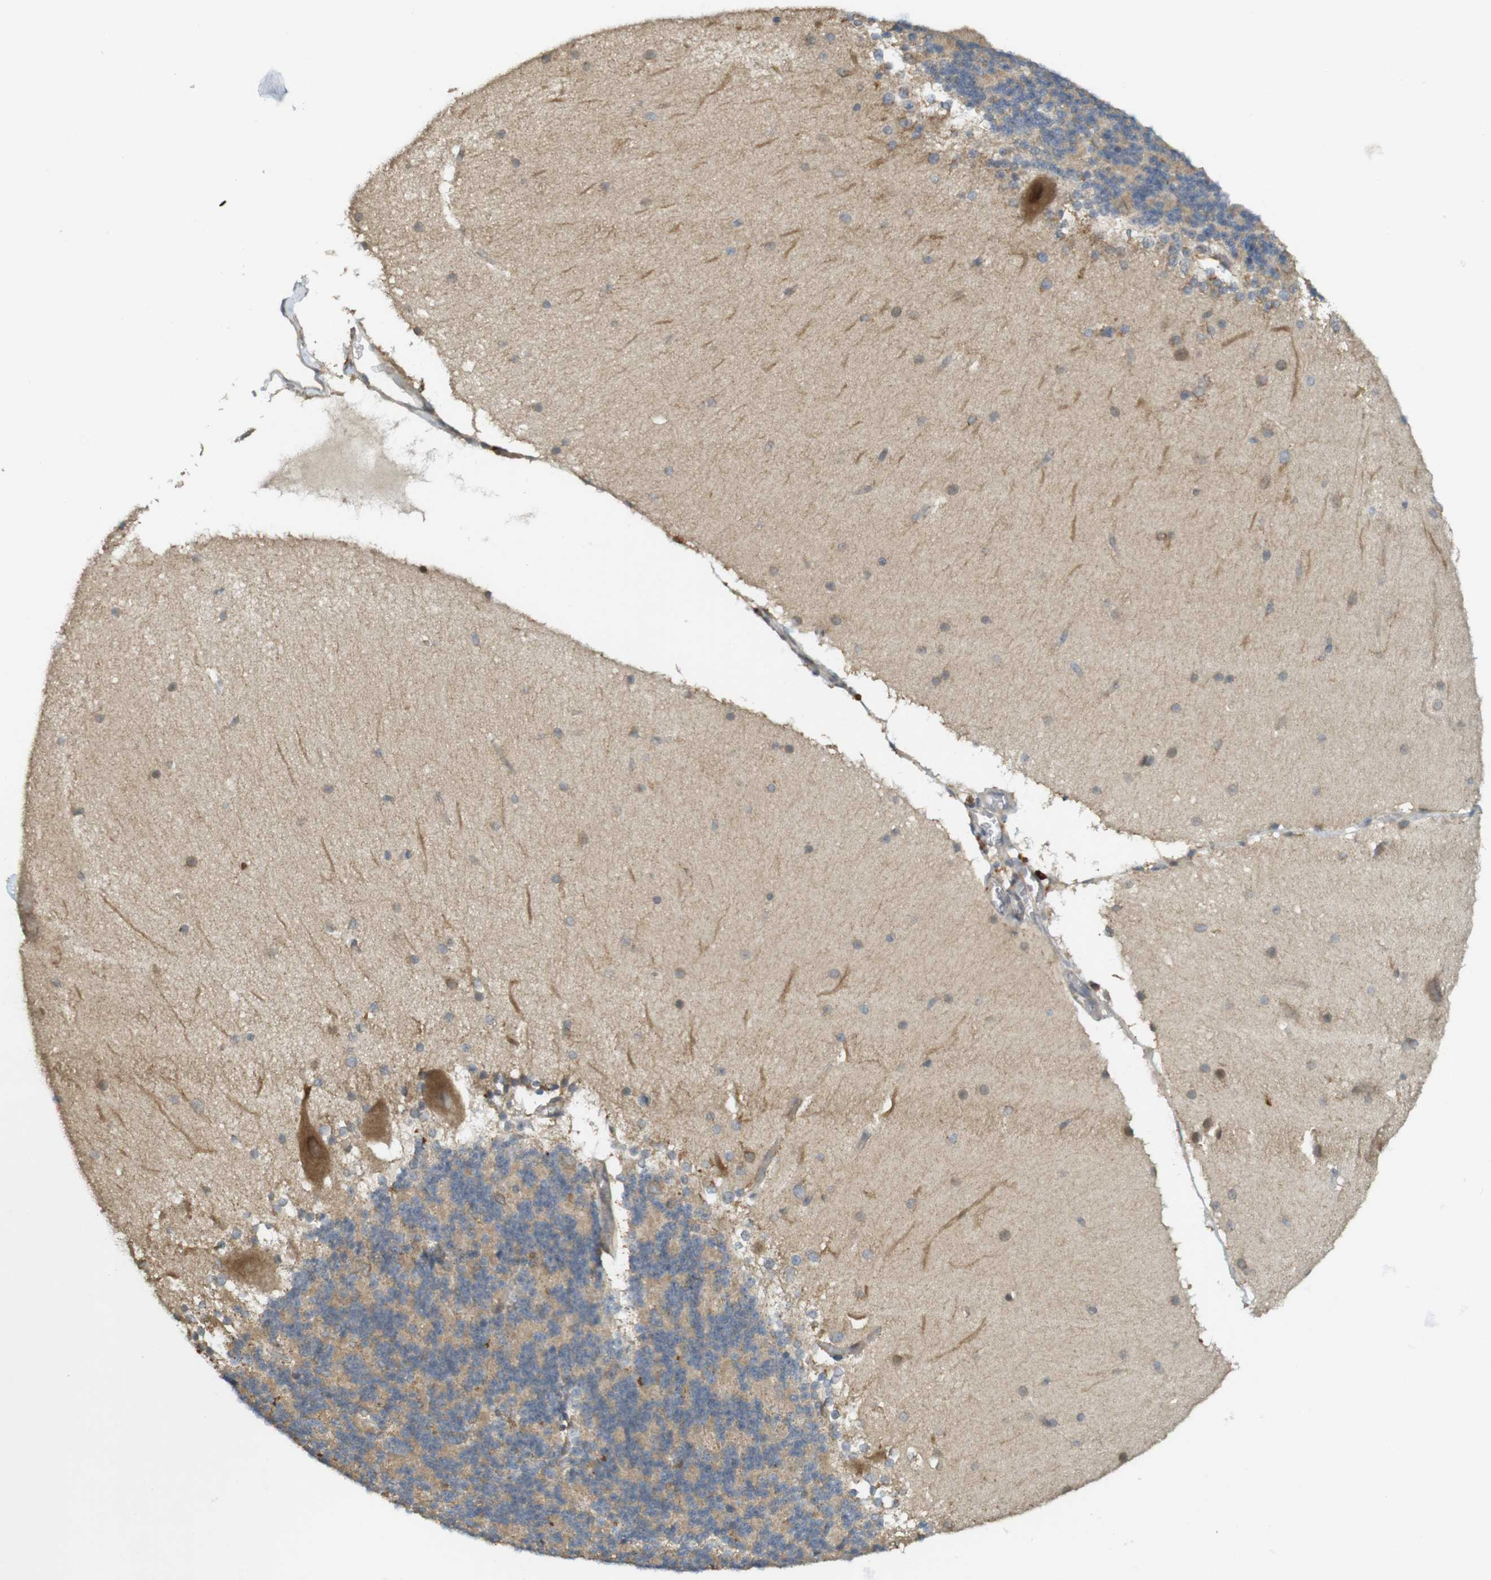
{"staining": {"intensity": "moderate", "quantity": "<25%", "location": "cytoplasmic/membranous"}, "tissue": "cerebellum", "cell_type": "Cells in granular layer", "image_type": "normal", "snomed": [{"axis": "morphology", "description": "Normal tissue, NOS"}, {"axis": "topography", "description": "Cerebellum"}], "caption": "Protein staining demonstrates moderate cytoplasmic/membranous positivity in approximately <25% of cells in granular layer in normal cerebellum.", "gene": "CLRN3", "patient": {"sex": "female", "age": 19}}